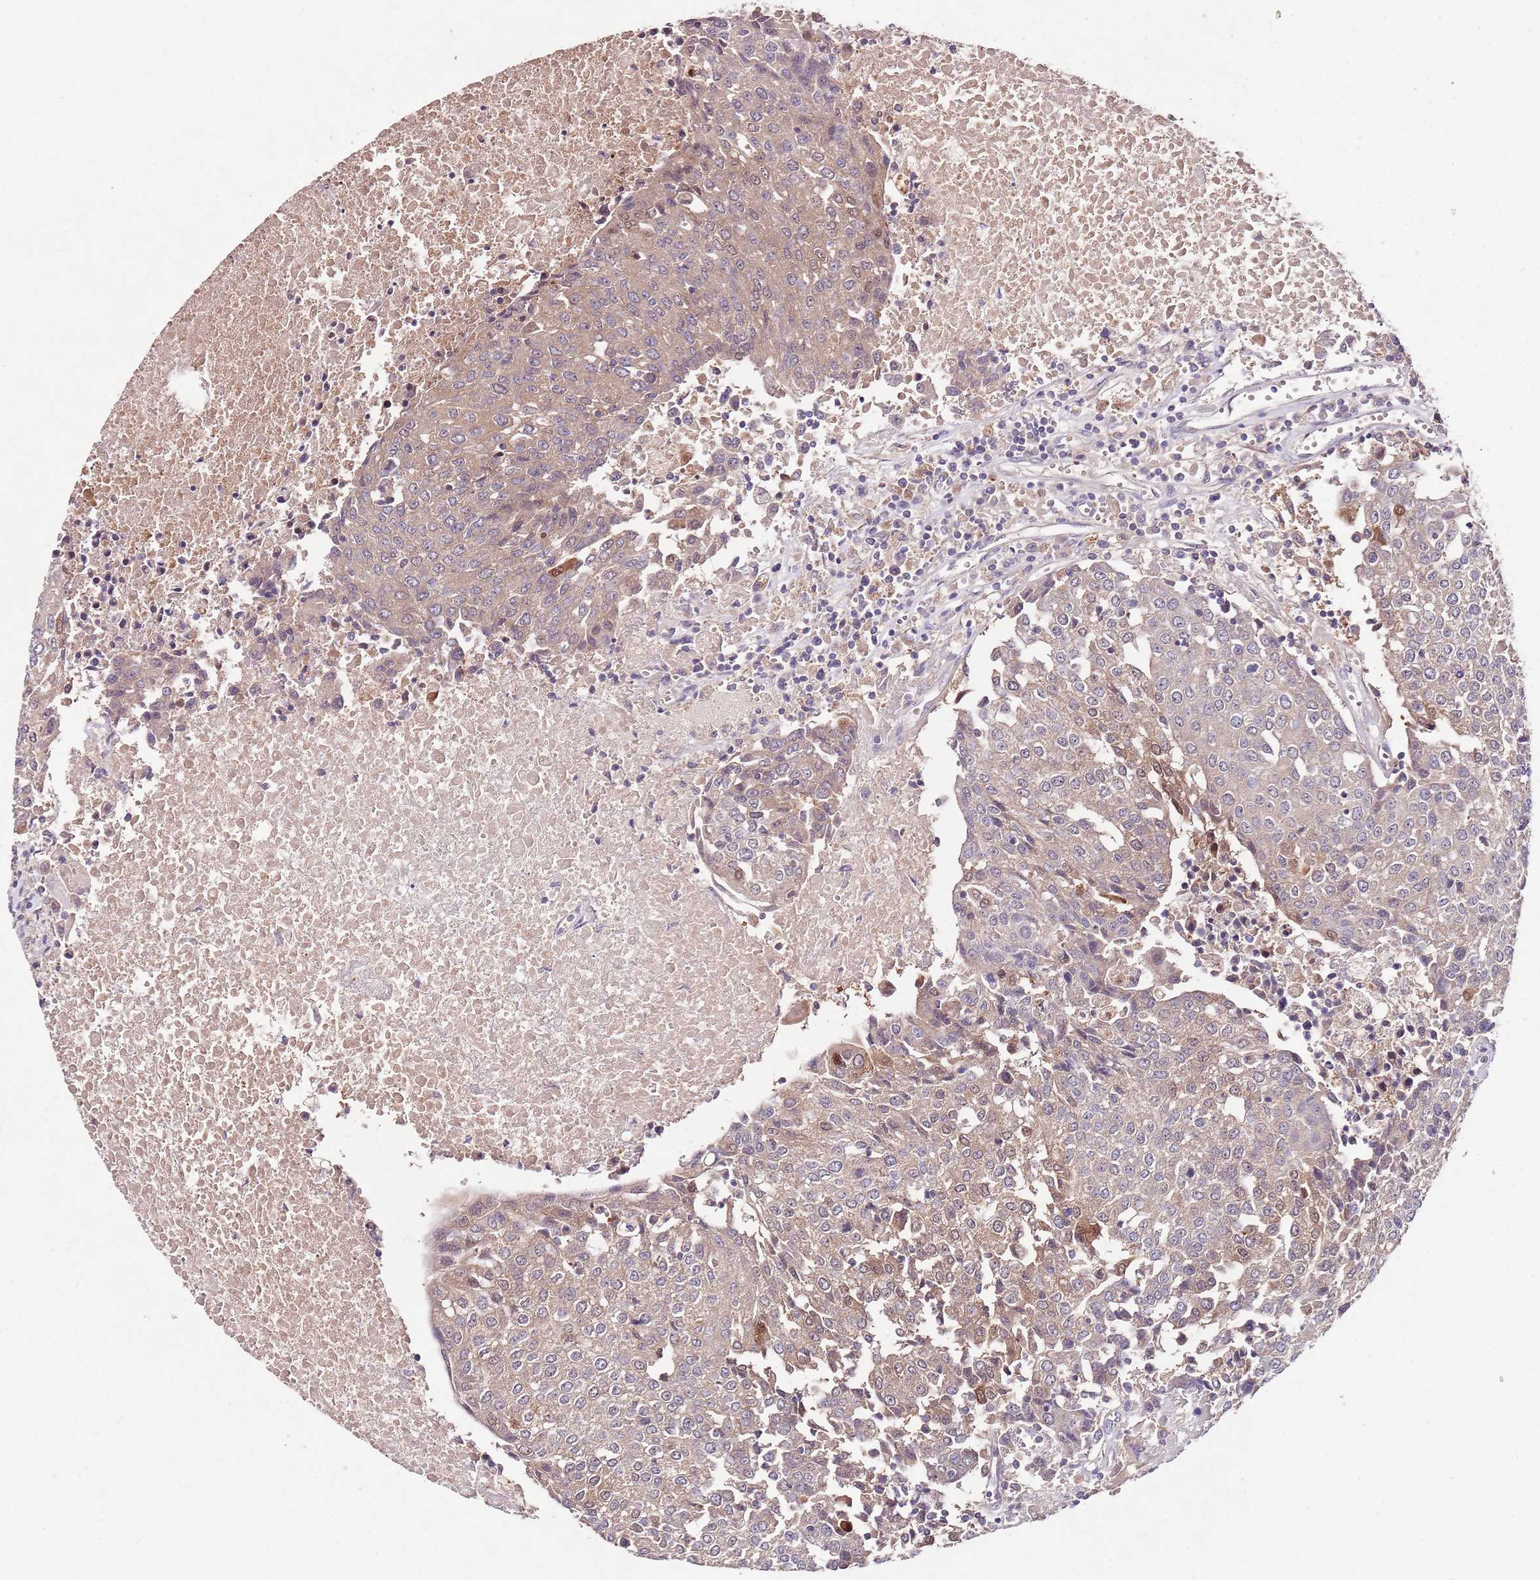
{"staining": {"intensity": "moderate", "quantity": "25%-75%", "location": "cytoplasmic/membranous"}, "tissue": "urothelial cancer", "cell_type": "Tumor cells", "image_type": "cancer", "snomed": [{"axis": "morphology", "description": "Urothelial carcinoma, High grade"}, {"axis": "topography", "description": "Urinary bladder"}], "caption": "The image displays immunohistochemical staining of high-grade urothelial carcinoma. There is moderate cytoplasmic/membranous staining is present in about 25%-75% of tumor cells.", "gene": "NRDE2", "patient": {"sex": "female", "age": 85}}